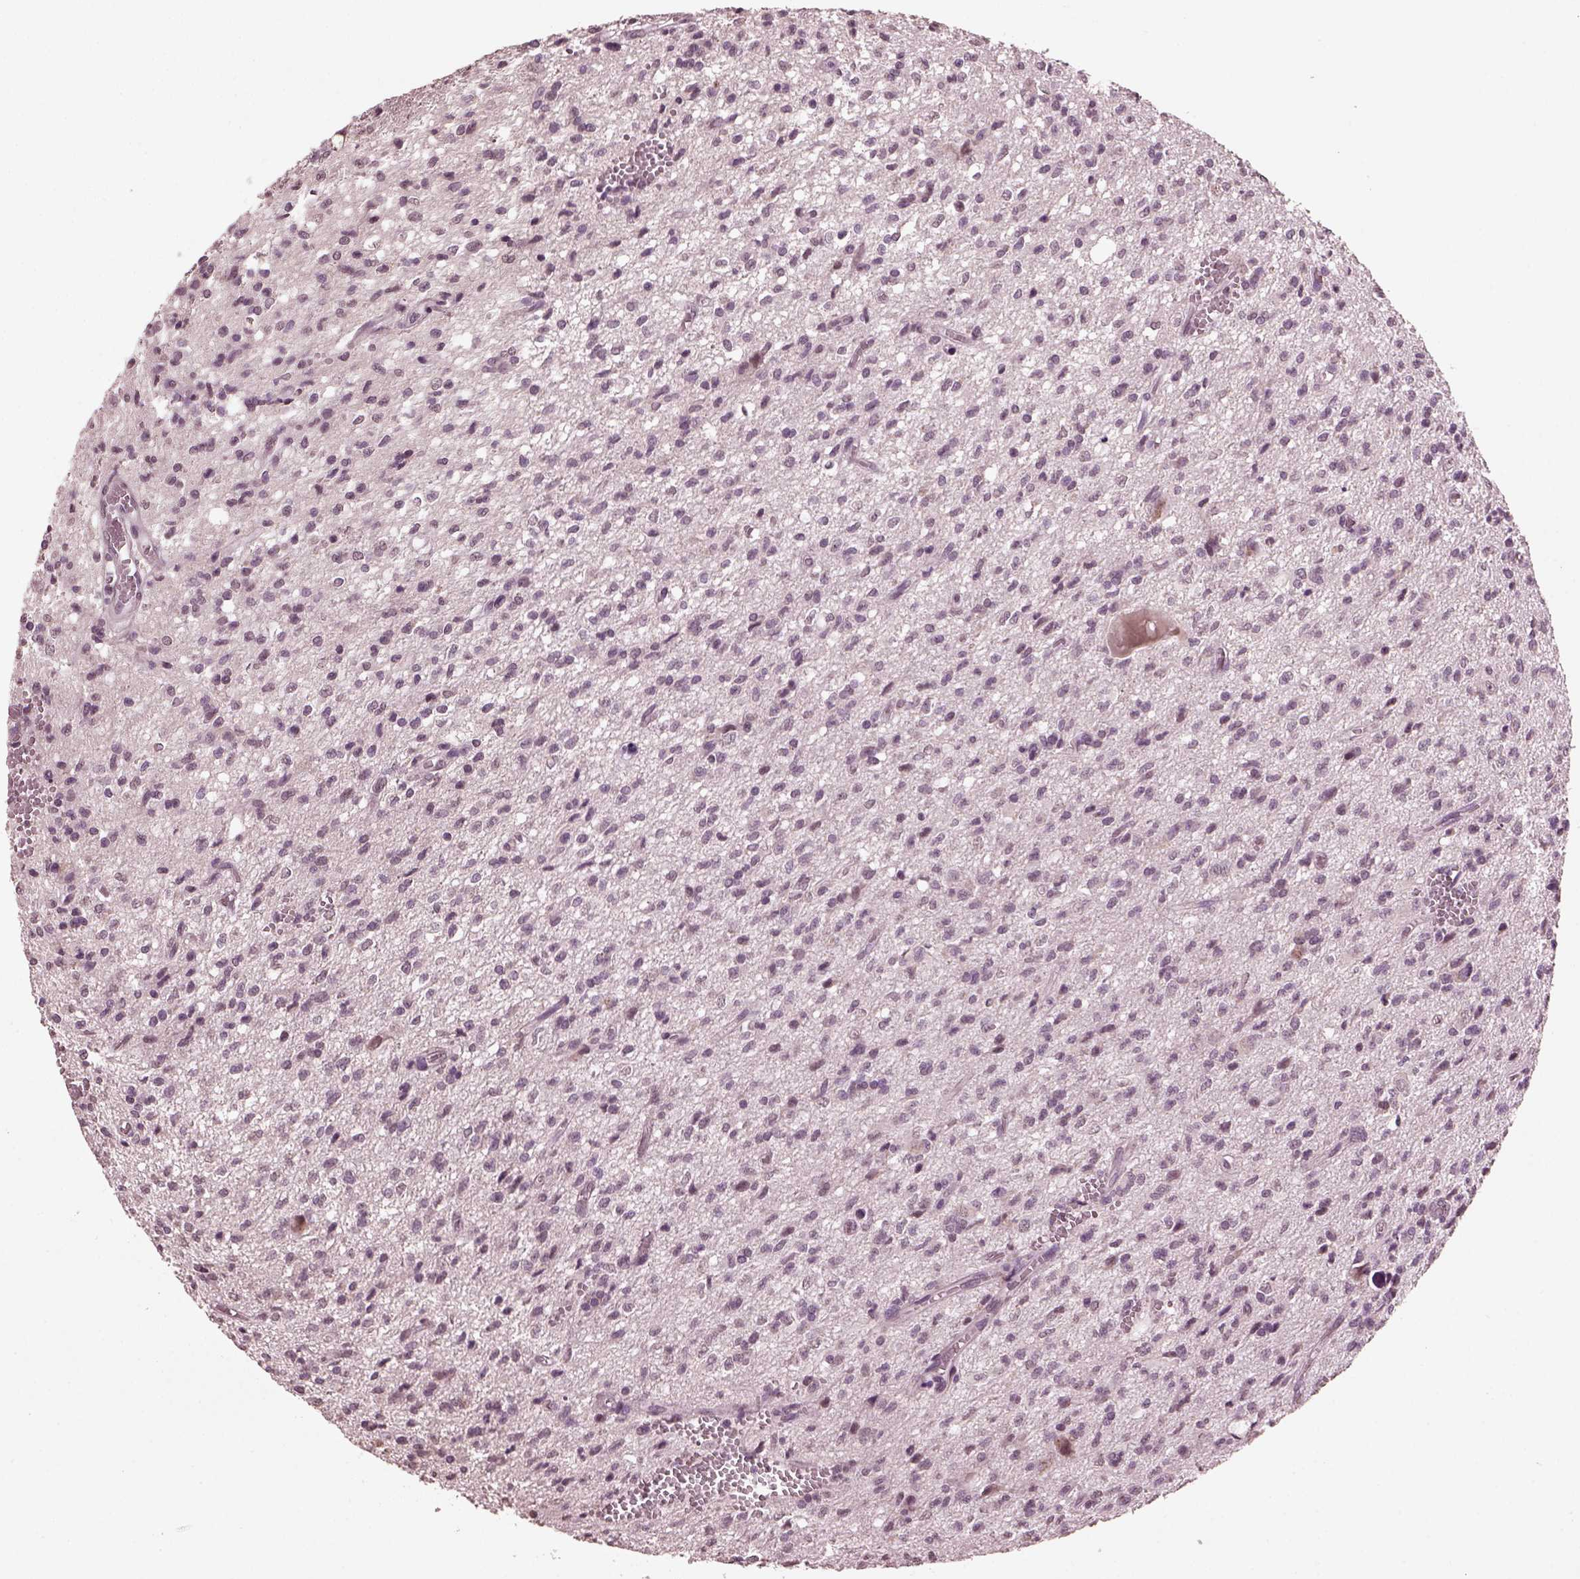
{"staining": {"intensity": "negative", "quantity": "none", "location": "none"}, "tissue": "glioma", "cell_type": "Tumor cells", "image_type": "cancer", "snomed": [{"axis": "morphology", "description": "Glioma, malignant, Low grade"}, {"axis": "topography", "description": "Brain"}], "caption": "IHC histopathology image of malignant low-grade glioma stained for a protein (brown), which exhibits no expression in tumor cells.", "gene": "IL18RAP", "patient": {"sex": "male", "age": 64}}